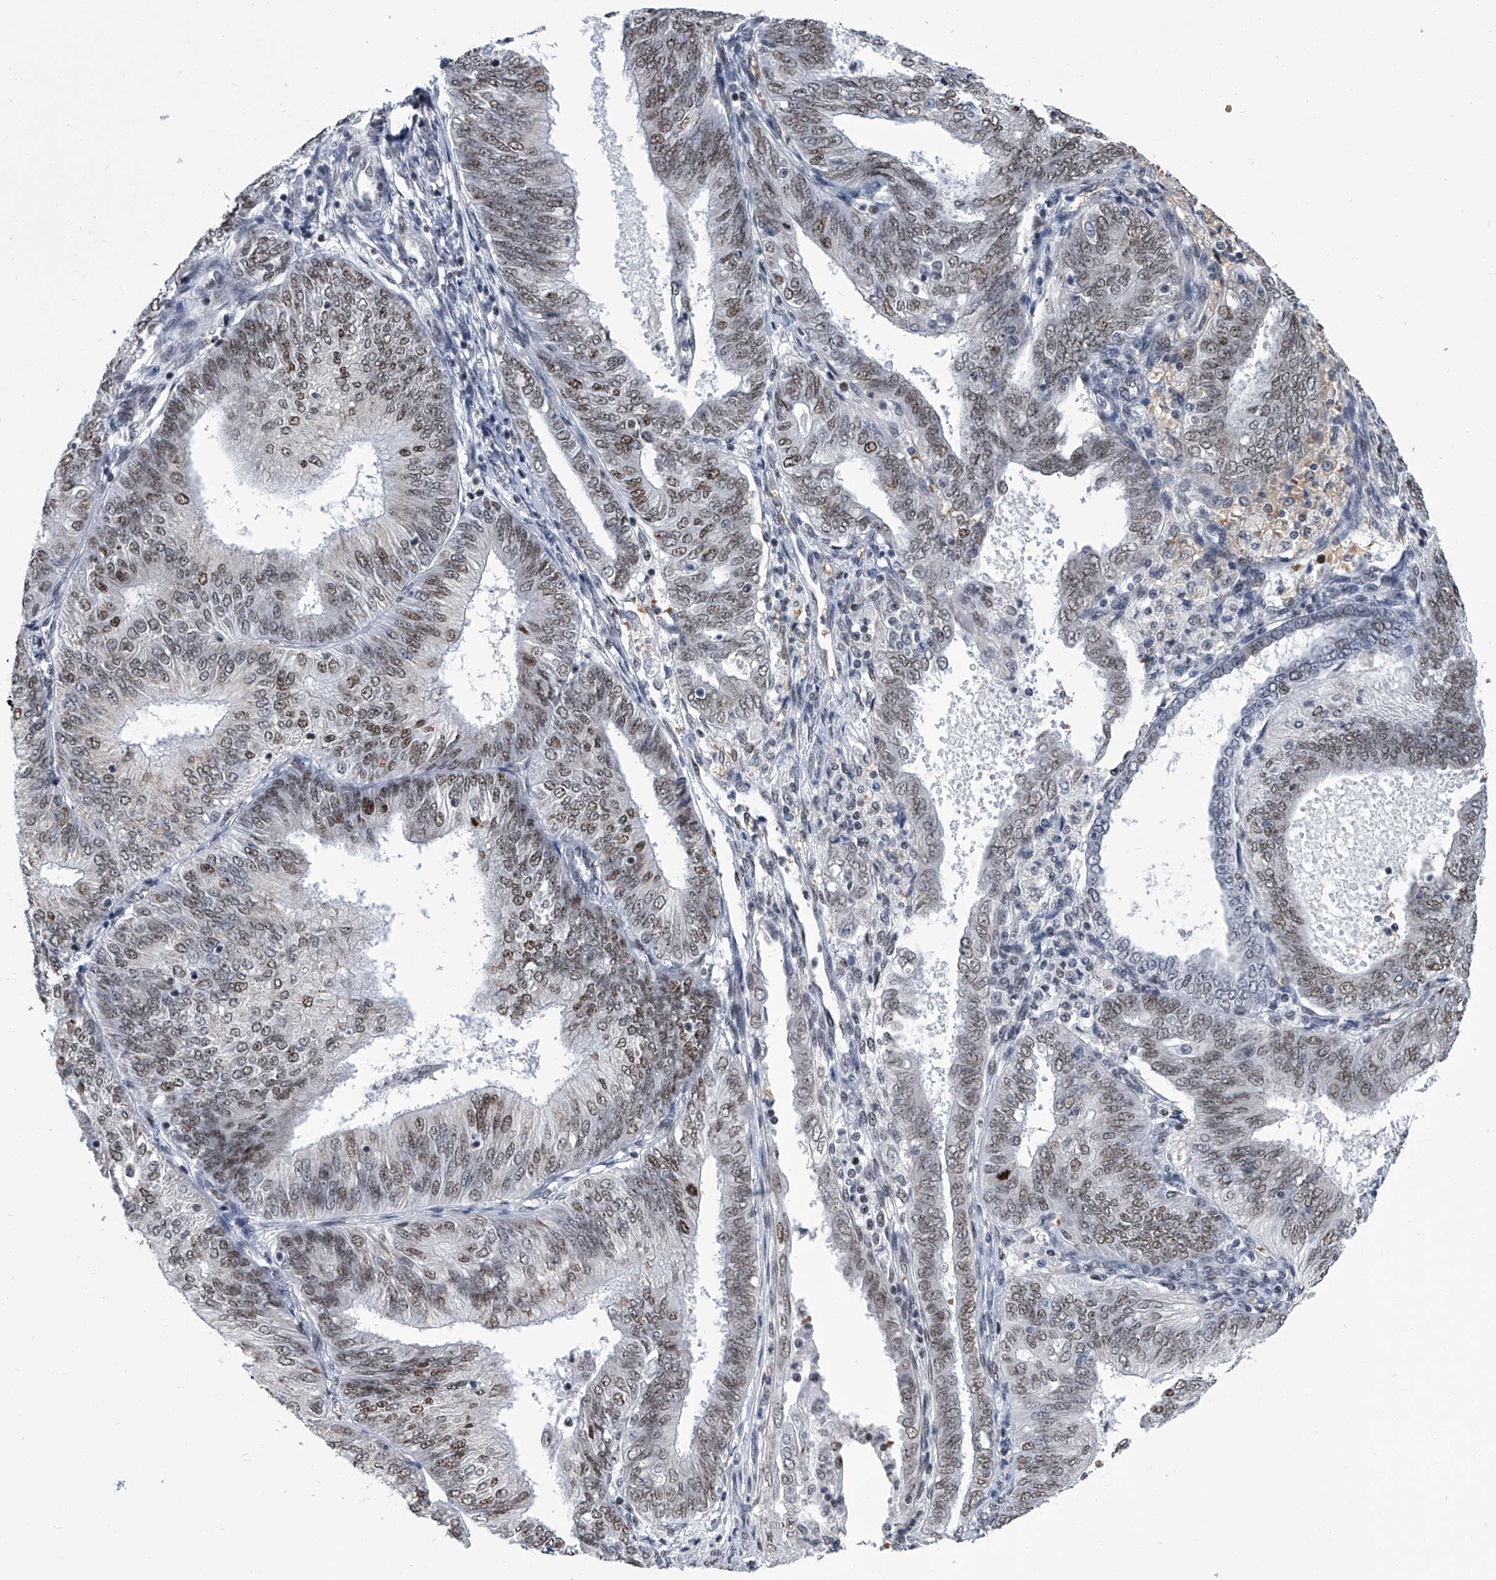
{"staining": {"intensity": "moderate", "quantity": ">75%", "location": "nuclear"}, "tissue": "endometrial cancer", "cell_type": "Tumor cells", "image_type": "cancer", "snomed": [{"axis": "morphology", "description": "Adenocarcinoma, NOS"}, {"axis": "topography", "description": "Endometrium"}], "caption": "Human adenocarcinoma (endometrial) stained for a protein (brown) demonstrates moderate nuclear positive expression in about >75% of tumor cells.", "gene": "SIM2", "patient": {"sex": "female", "age": 58}}